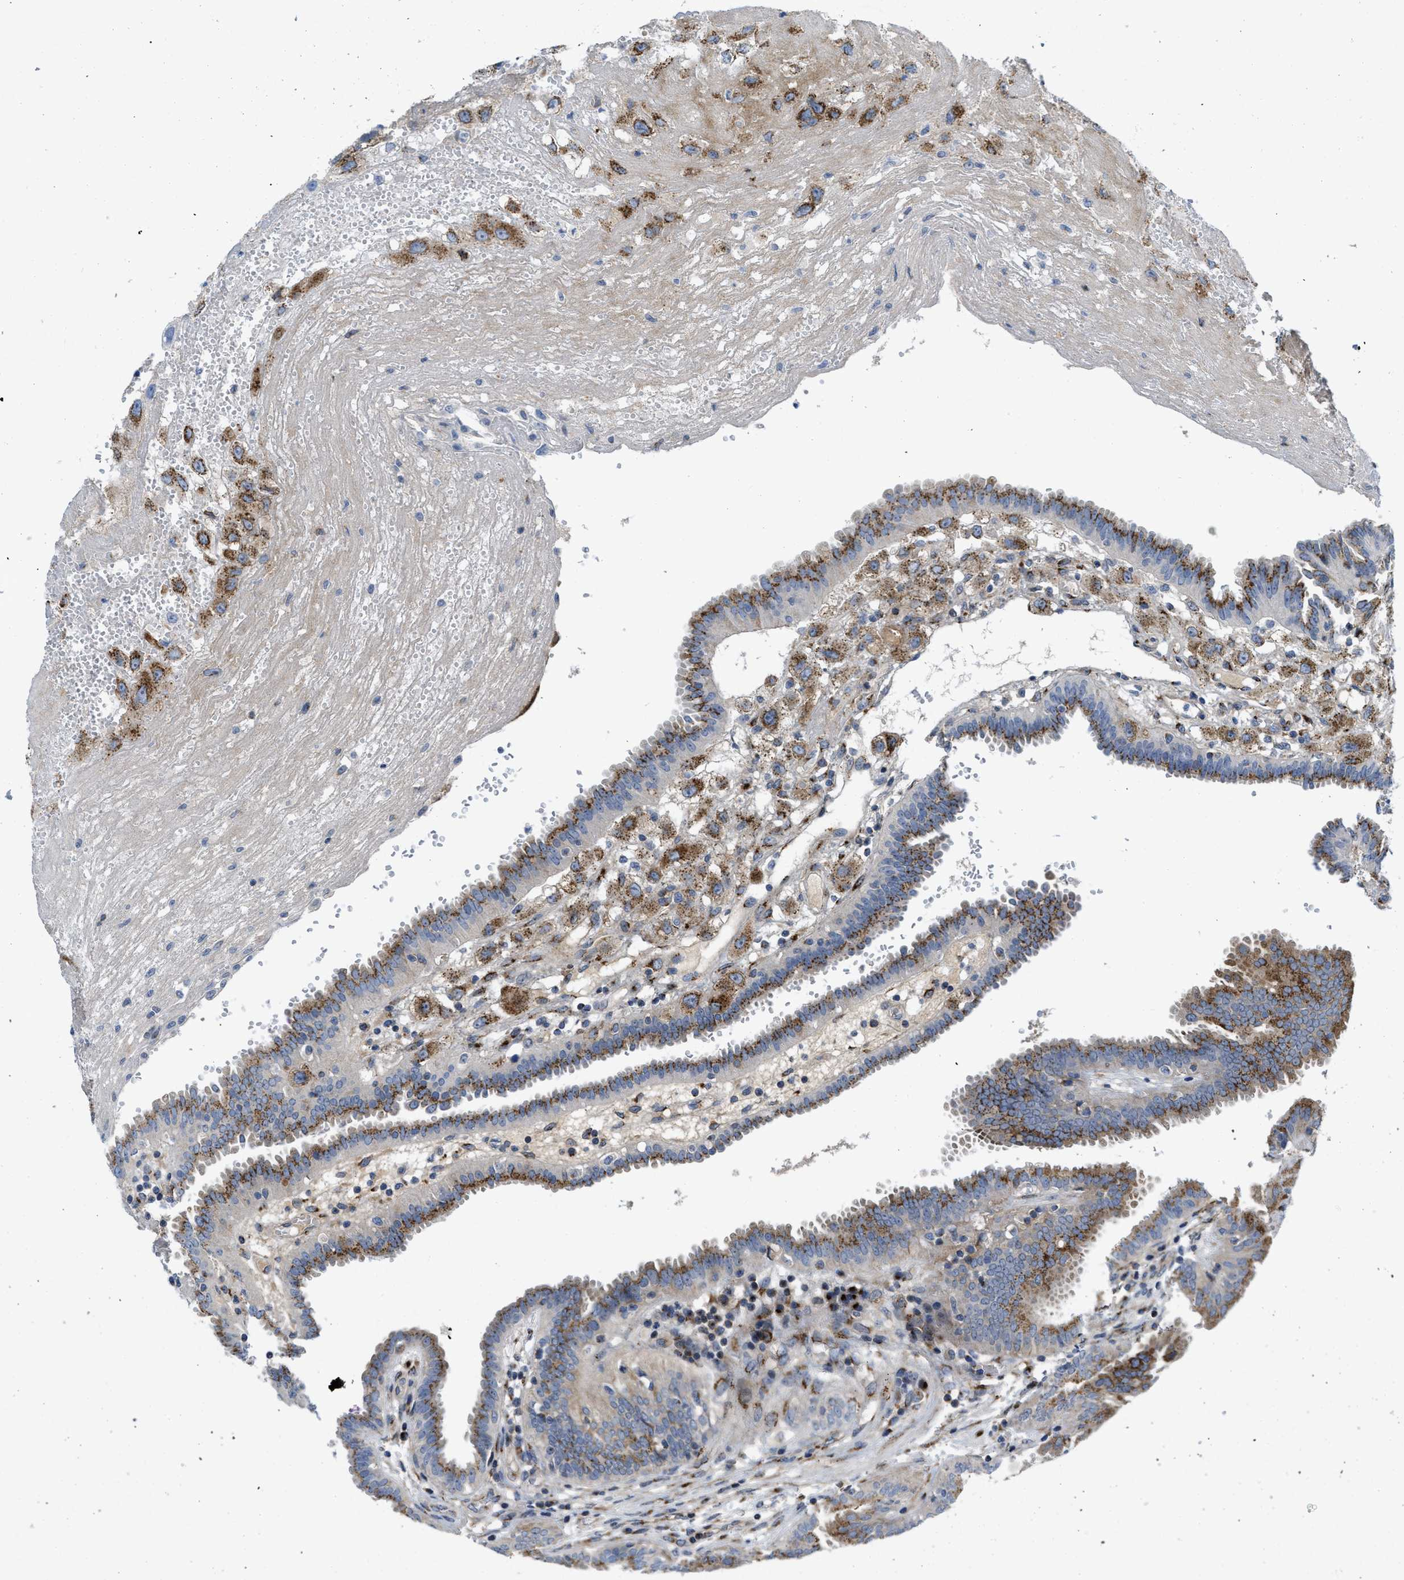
{"staining": {"intensity": "moderate", "quantity": ">75%", "location": "cytoplasmic/membranous"}, "tissue": "fallopian tube", "cell_type": "Glandular cells", "image_type": "normal", "snomed": [{"axis": "morphology", "description": "Normal tissue, NOS"}, {"axis": "topography", "description": "Fallopian tube"}, {"axis": "topography", "description": "Placenta"}], "caption": "An image of human fallopian tube stained for a protein demonstrates moderate cytoplasmic/membranous brown staining in glandular cells. (Stains: DAB in brown, nuclei in blue, Microscopy: brightfield microscopy at high magnification).", "gene": "ZNF70", "patient": {"sex": "female", "age": 32}}